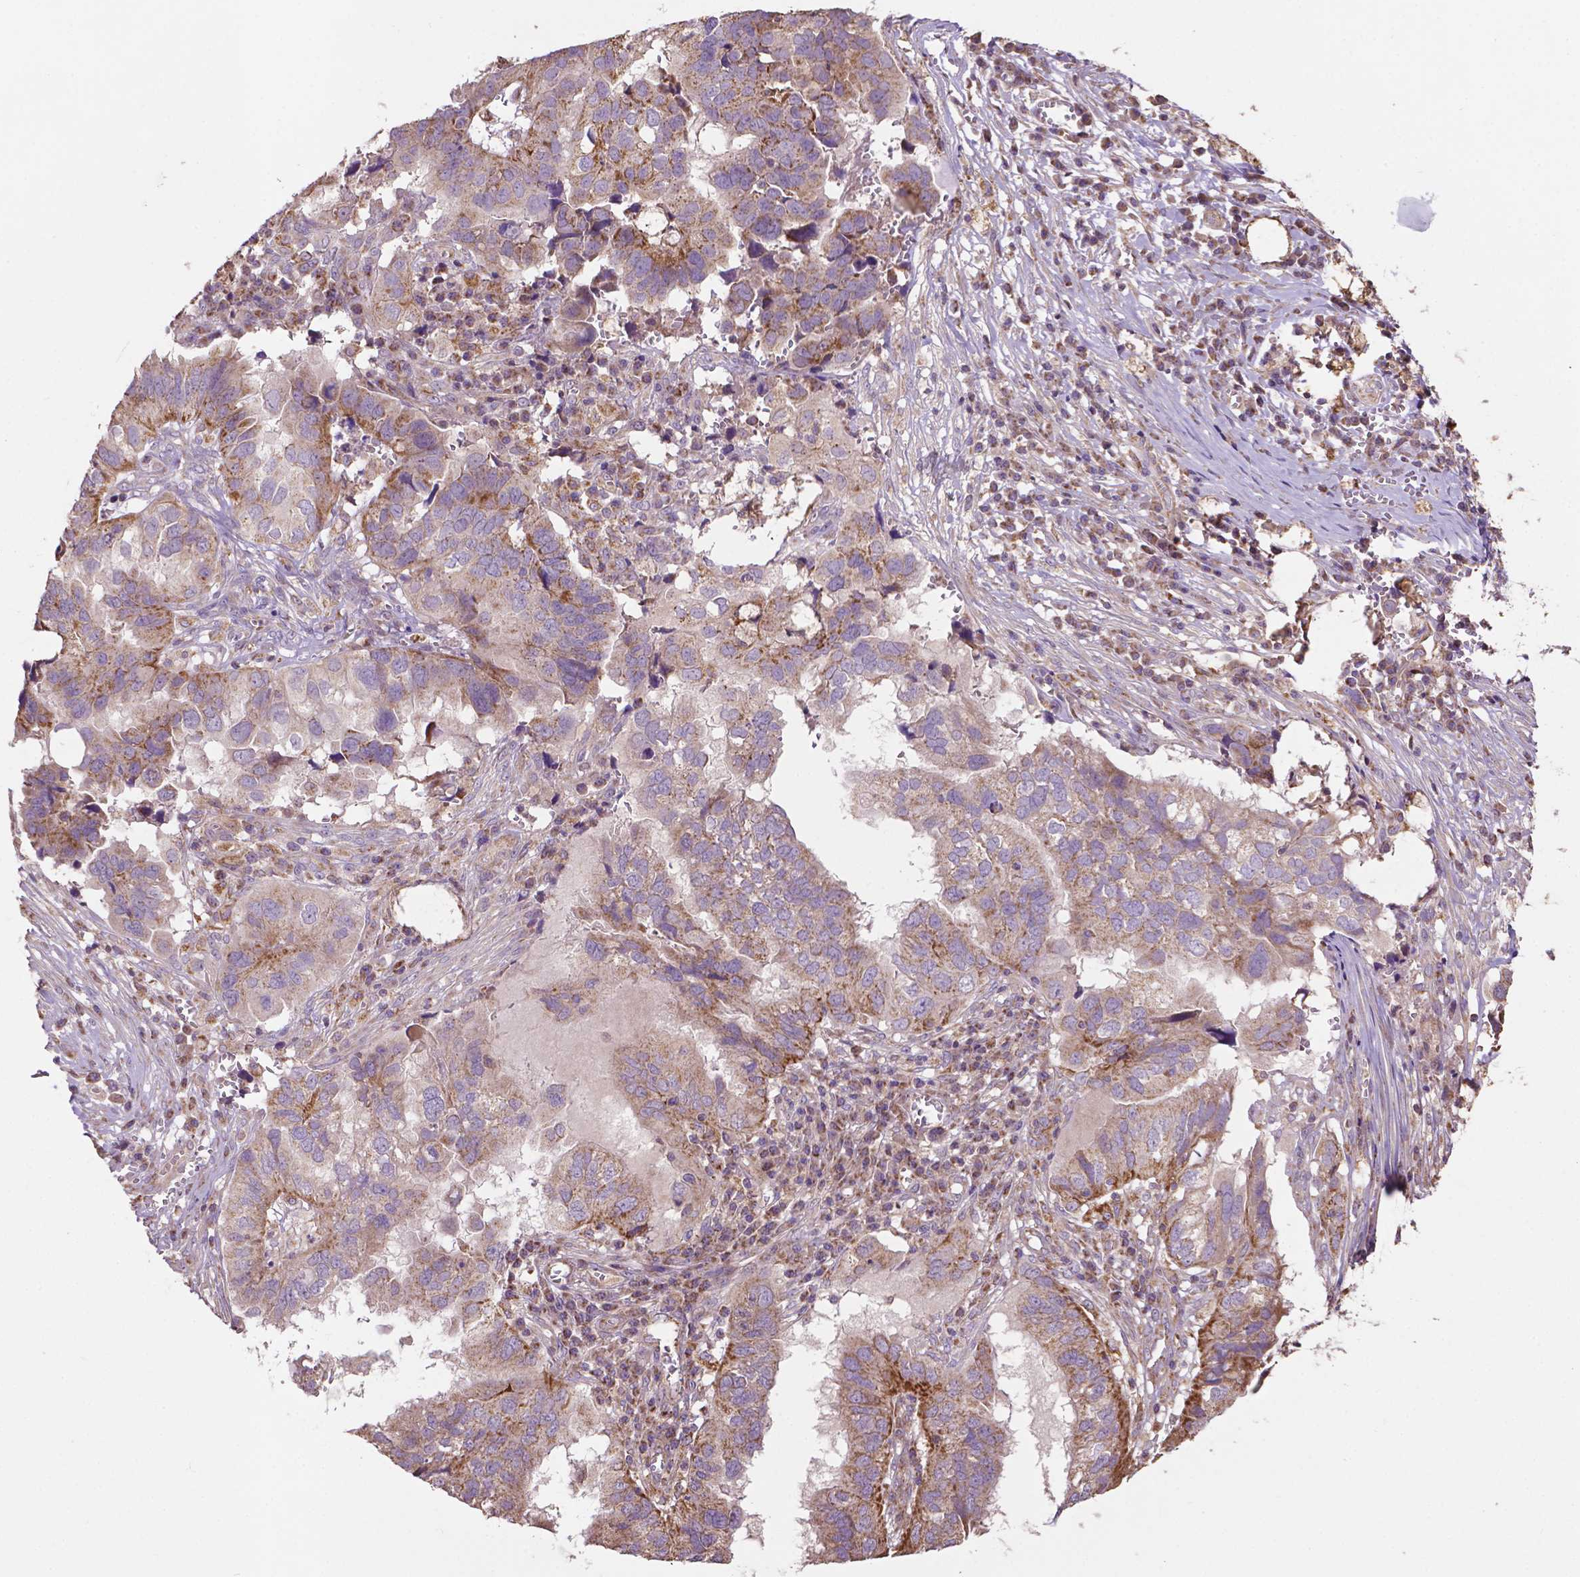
{"staining": {"intensity": "moderate", "quantity": "25%-75%", "location": "cytoplasmic/membranous"}, "tissue": "ovarian cancer", "cell_type": "Tumor cells", "image_type": "cancer", "snomed": [{"axis": "morphology", "description": "Cystadenocarcinoma, serous, NOS"}, {"axis": "topography", "description": "Ovary"}], "caption": "Tumor cells exhibit medium levels of moderate cytoplasmic/membranous expression in about 25%-75% of cells in ovarian serous cystadenocarcinoma. (Brightfield microscopy of DAB IHC at high magnification).", "gene": "LRR1", "patient": {"sex": "female", "age": 79}}